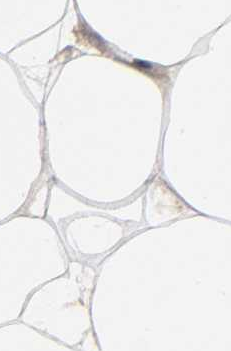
{"staining": {"intensity": "weak", "quantity": "<25%", "location": "cytoplasmic/membranous"}, "tissue": "adipose tissue", "cell_type": "Adipocytes", "image_type": "normal", "snomed": [{"axis": "morphology", "description": "Normal tissue, NOS"}, {"axis": "morphology", "description": "Duct carcinoma"}, {"axis": "topography", "description": "Breast"}, {"axis": "topography", "description": "Adipose tissue"}], "caption": "The micrograph exhibits no staining of adipocytes in unremarkable adipose tissue.", "gene": "HDAC6", "patient": {"sex": "female", "age": 37}}